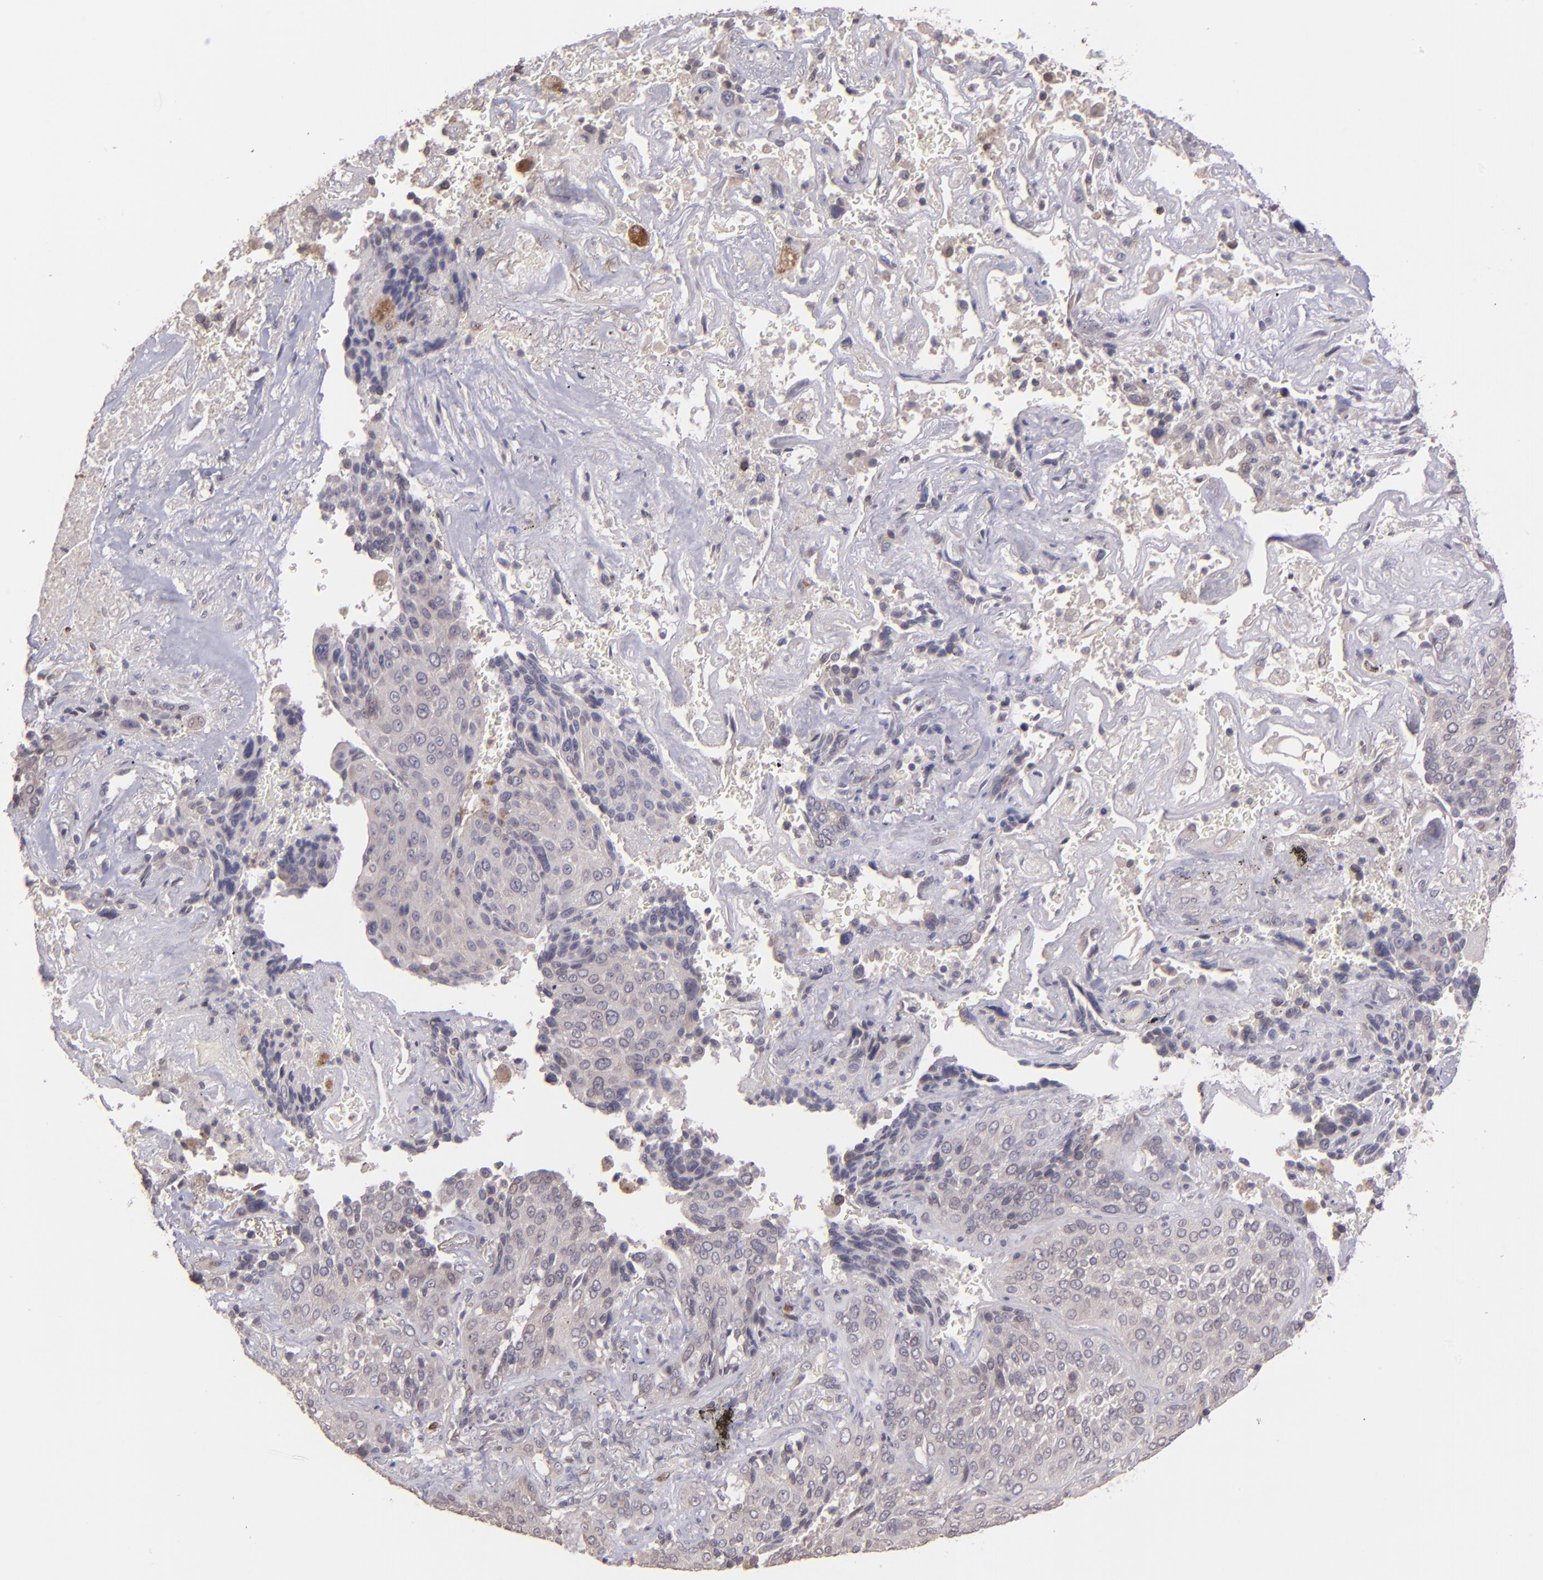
{"staining": {"intensity": "weak", "quantity": "<25%", "location": "cytoplasmic/membranous"}, "tissue": "lung cancer", "cell_type": "Tumor cells", "image_type": "cancer", "snomed": [{"axis": "morphology", "description": "Squamous cell carcinoma, NOS"}, {"axis": "topography", "description": "Lung"}], "caption": "Tumor cells are negative for brown protein staining in lung squamous cell carcinoma. Nuclei are stained in blue.", "gene": "NUP62CL", "patient": {"sex": "male", "age": 54}}